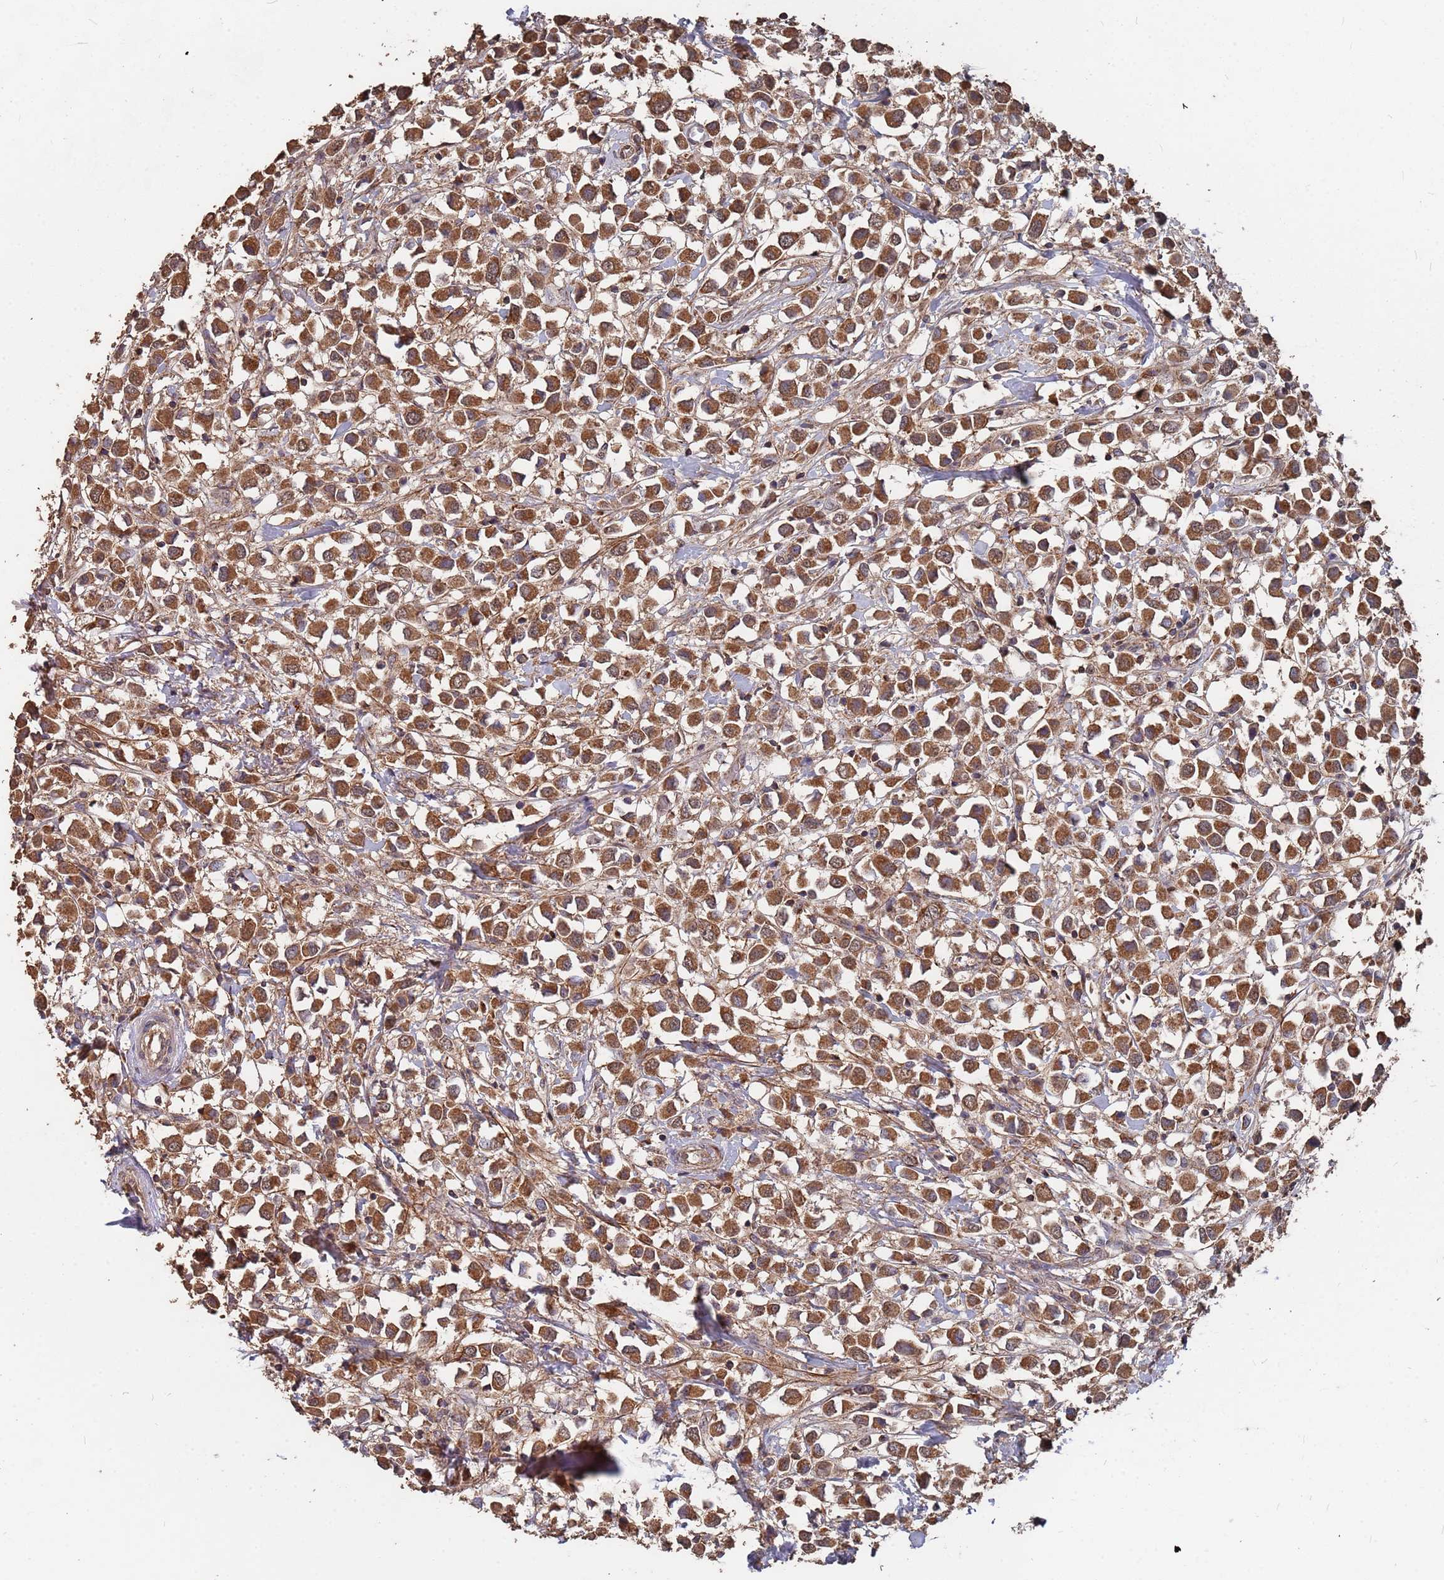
{"staining": {"intensity": "strong", "quantity": ">75%", "location": "cytoplasmic/membranous"}, "tissue": "breast cancer", "cell_type": "Tumor cells", "image_type": "cancer", "snomed": [{"axis": "morphology", "description": "Duct carcinoma"}, {"axis": "topography", "description": "Breast"}], "caption": "Breast cancer (invasive ductal carcinoma) tissue exhibits strong cytoplasmic/membranous staining in approximately >75% of tumor cells, visualized by immunohistochemistry. Using DAB (brown) and hematoxylin (blue) stains, captured at high magnification using brightfield microscopy.", "gene": "PRORP", "patient": {"sex": "female", "age": 61}}